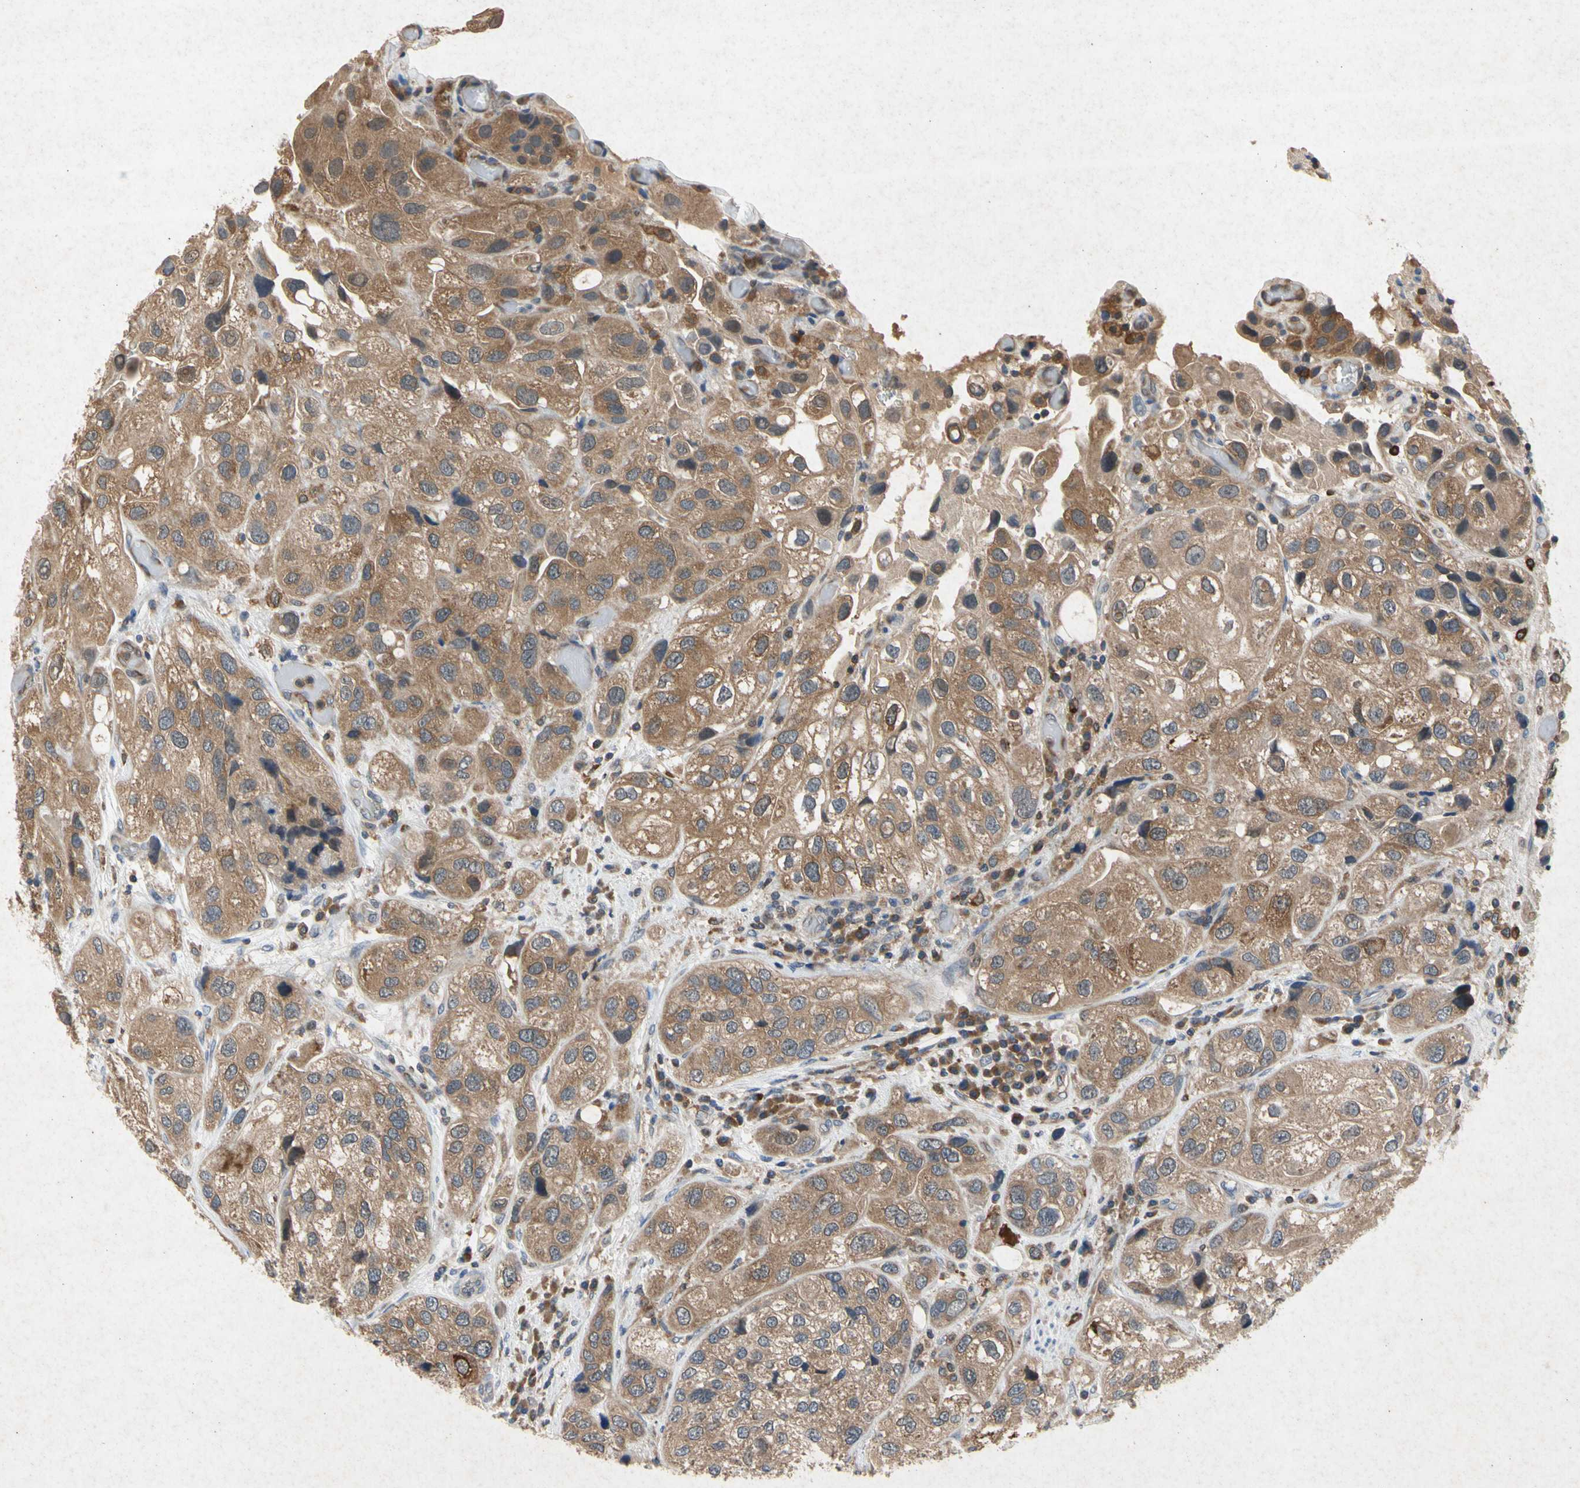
{"staining": {"intensity": "moderate", "quantity": ">75%", "location": "cytoplasmic/membranous"}, "tissue": "urothelial cancer", "cell_type": "Tumor cells", "image_type": "cancer", "snomed": [{"axis": "morphology", "description": "Urothelial carcinoma, High grade"}, {"axis": "topography", "description": "Urinary bladder"}], "caption": "About >75% of tumor cells in high-grade urothelial carcinoma exhibit moderate cytoplasmic/membranous protein positivity as visualized by brown immunohistochemical staining.", "gene": "RPS6KA1", "patient": {"sex": "female", "age": 64}}